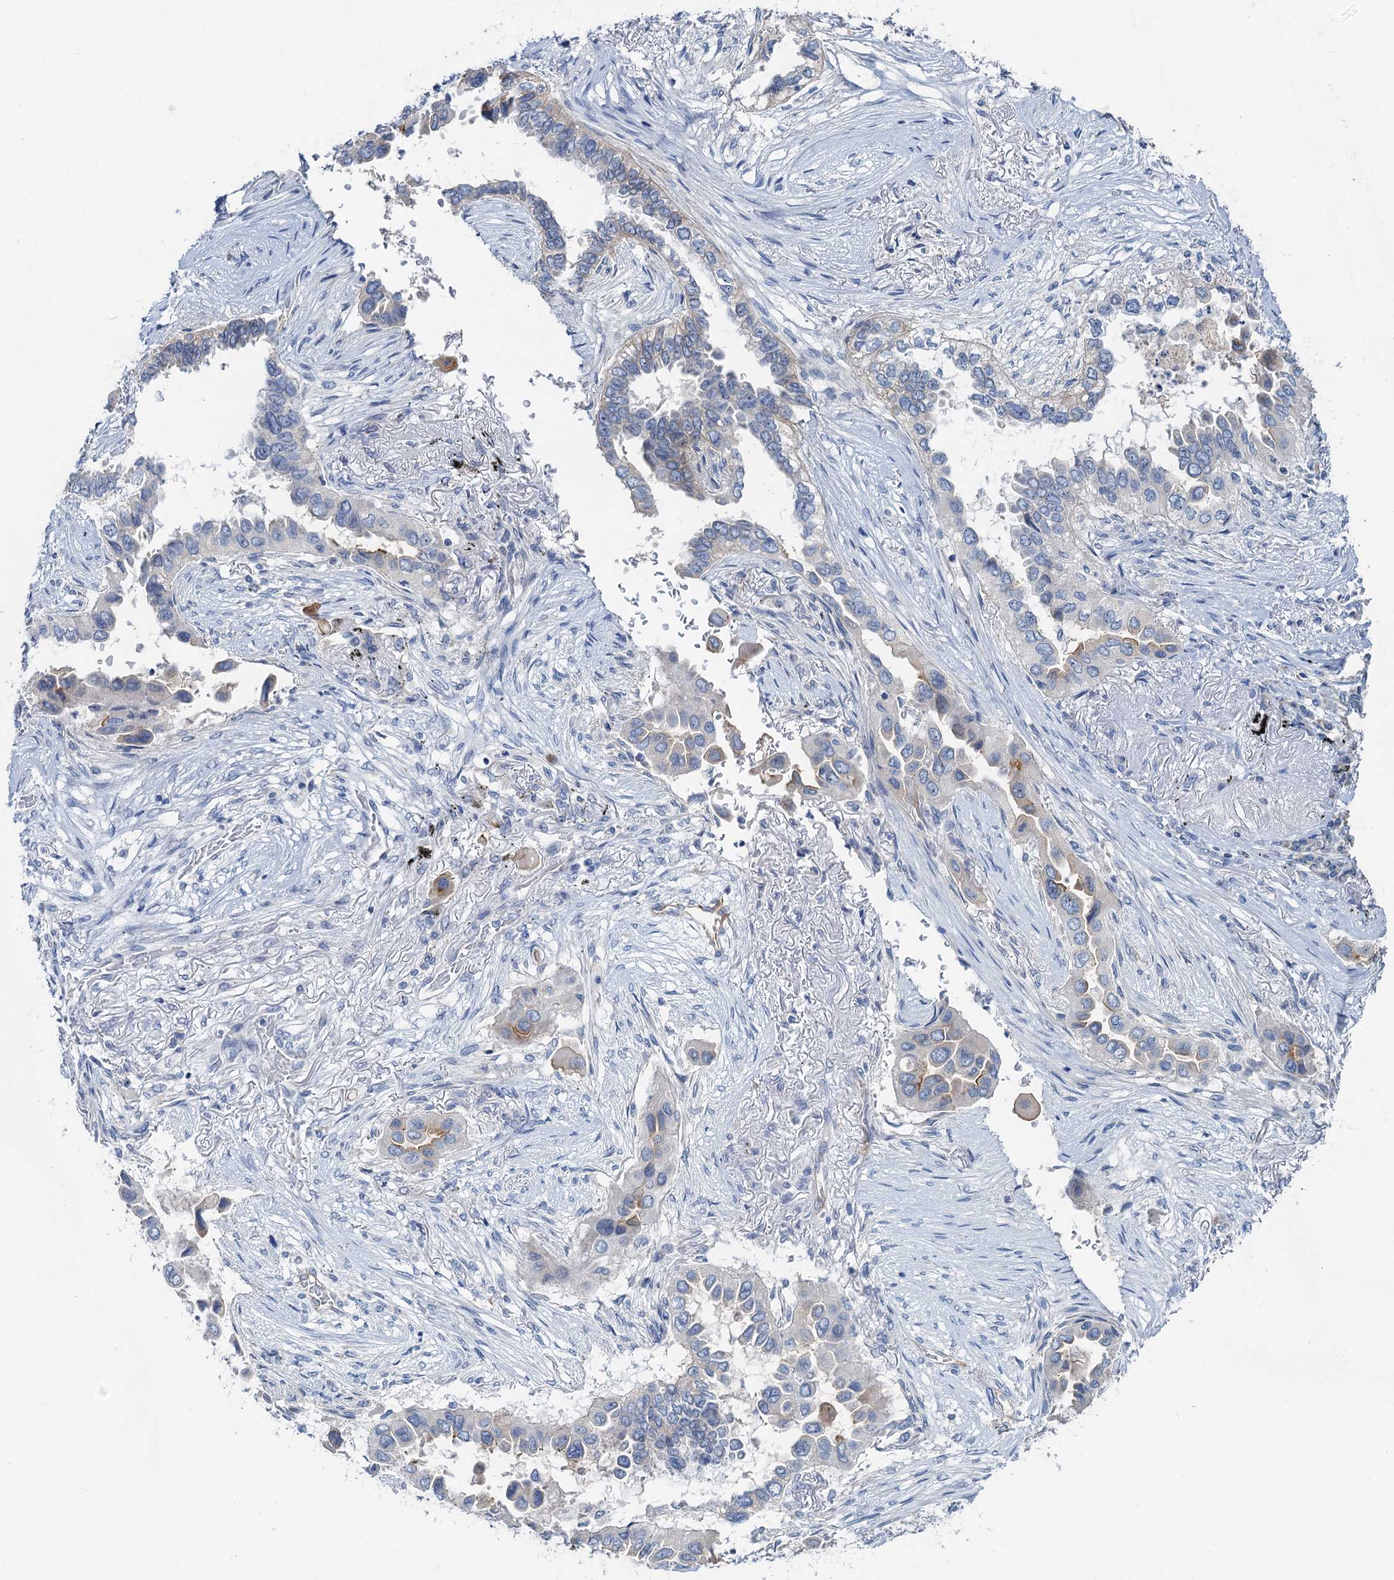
{"staining": {"intensity": "negative", "quantity": "none", "location": "none"}, "tissue": "lung cancer", "cell_type": "Tumor cells", "image_type": "cancer", "snomed": [{"axis": "morphology", "description": "Adenocarcinoma, NOS"}, {"axis": "topography", "description": "Lung"}], "caption": "Image shows no significant protein staining in tumor cells of lung cancer (adenocarcinoma).", "gene": "PLLP", "patient": {"sex": "female", "age": 76}}